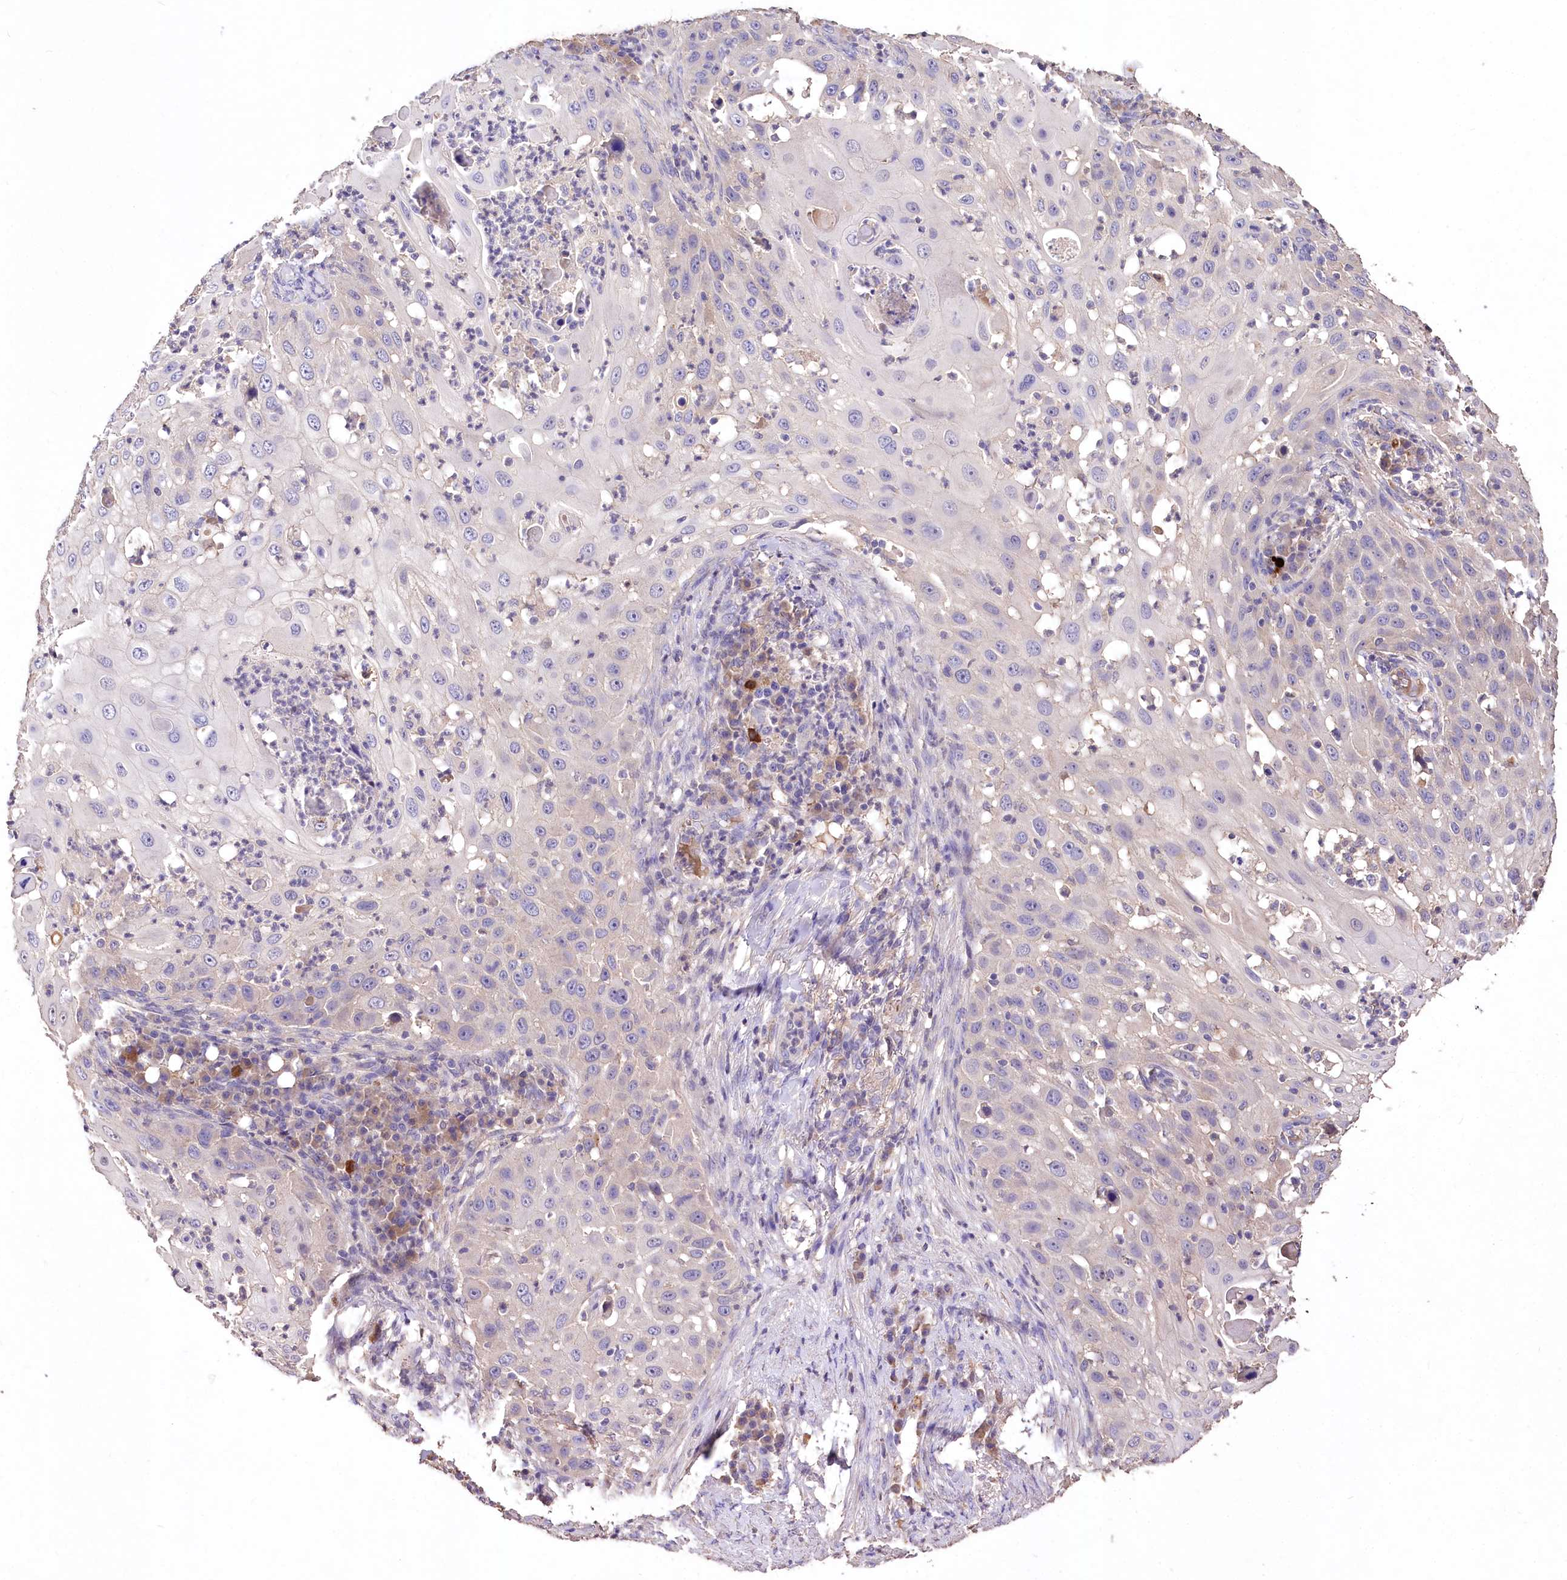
{"staining": {"intensity": "negative", "quantity": "none", "location": "none"}, "tissue": "skin cancer", "cell_type": "Tumor cells", "image_type": "cancer", "snomed": [{"axis": "morphology", "description": "Squamous cell carcinoma, NOS"}, {"axis": "topography", "description": "Skin"}], "caption": "The micrograph shows no significant expression in tumor cells of skin cancer (squamous cell carcinoma). (Stains: DAB (3,3'-diaminobenzidine) immunohistochemistry (IHC) with hematoxylin counter stain, Microscopy: brightfield microscopy at high magnification).", "gene": "PCYOX1L", "patient": {"sex": "female", "age": 44}}